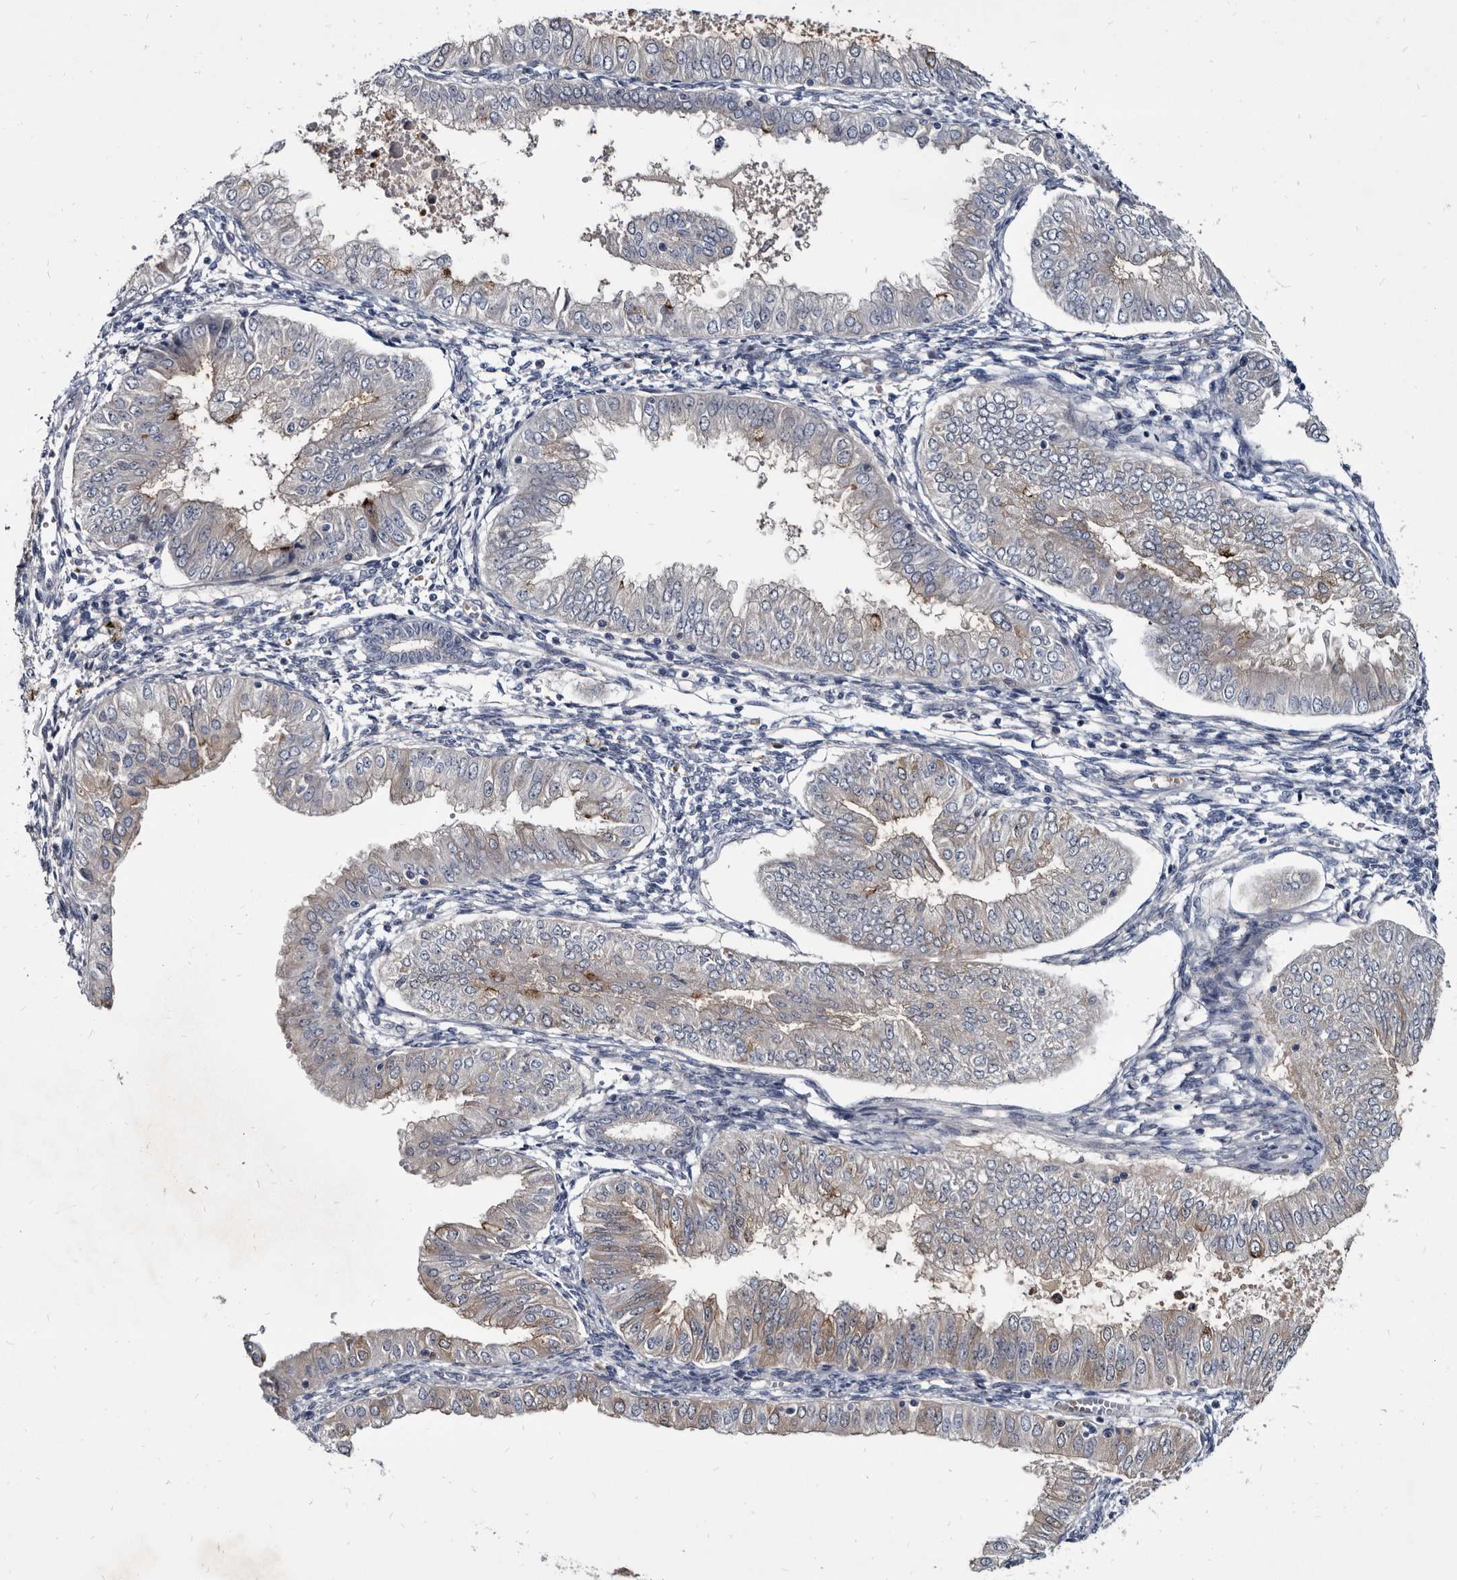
{"staining": {"intensity": "weak", "quantity": "<25%", "location": "cytoplasmic/membranous"}, "tissue": "endometrial cancer", "cell_type": "Tumor cells", "image_type": "cancer", "snomed": [{"axis": "morphology", "description": "Normal tissue, NOS"}, {"axis": "morphology", "description": "Adenocarcinoma, NOS"}, {"axis": "topography", "description": "Endometrium"}], "caption": "This image is of endometrial adenocarcinoma stained with immunohistochemistry to label a protein in brown with the nuclei are counter-stained blue. There is no expression in tumor cells.", "gene": "PRSS8", "patient": {"sex": "female", "age": 53}}